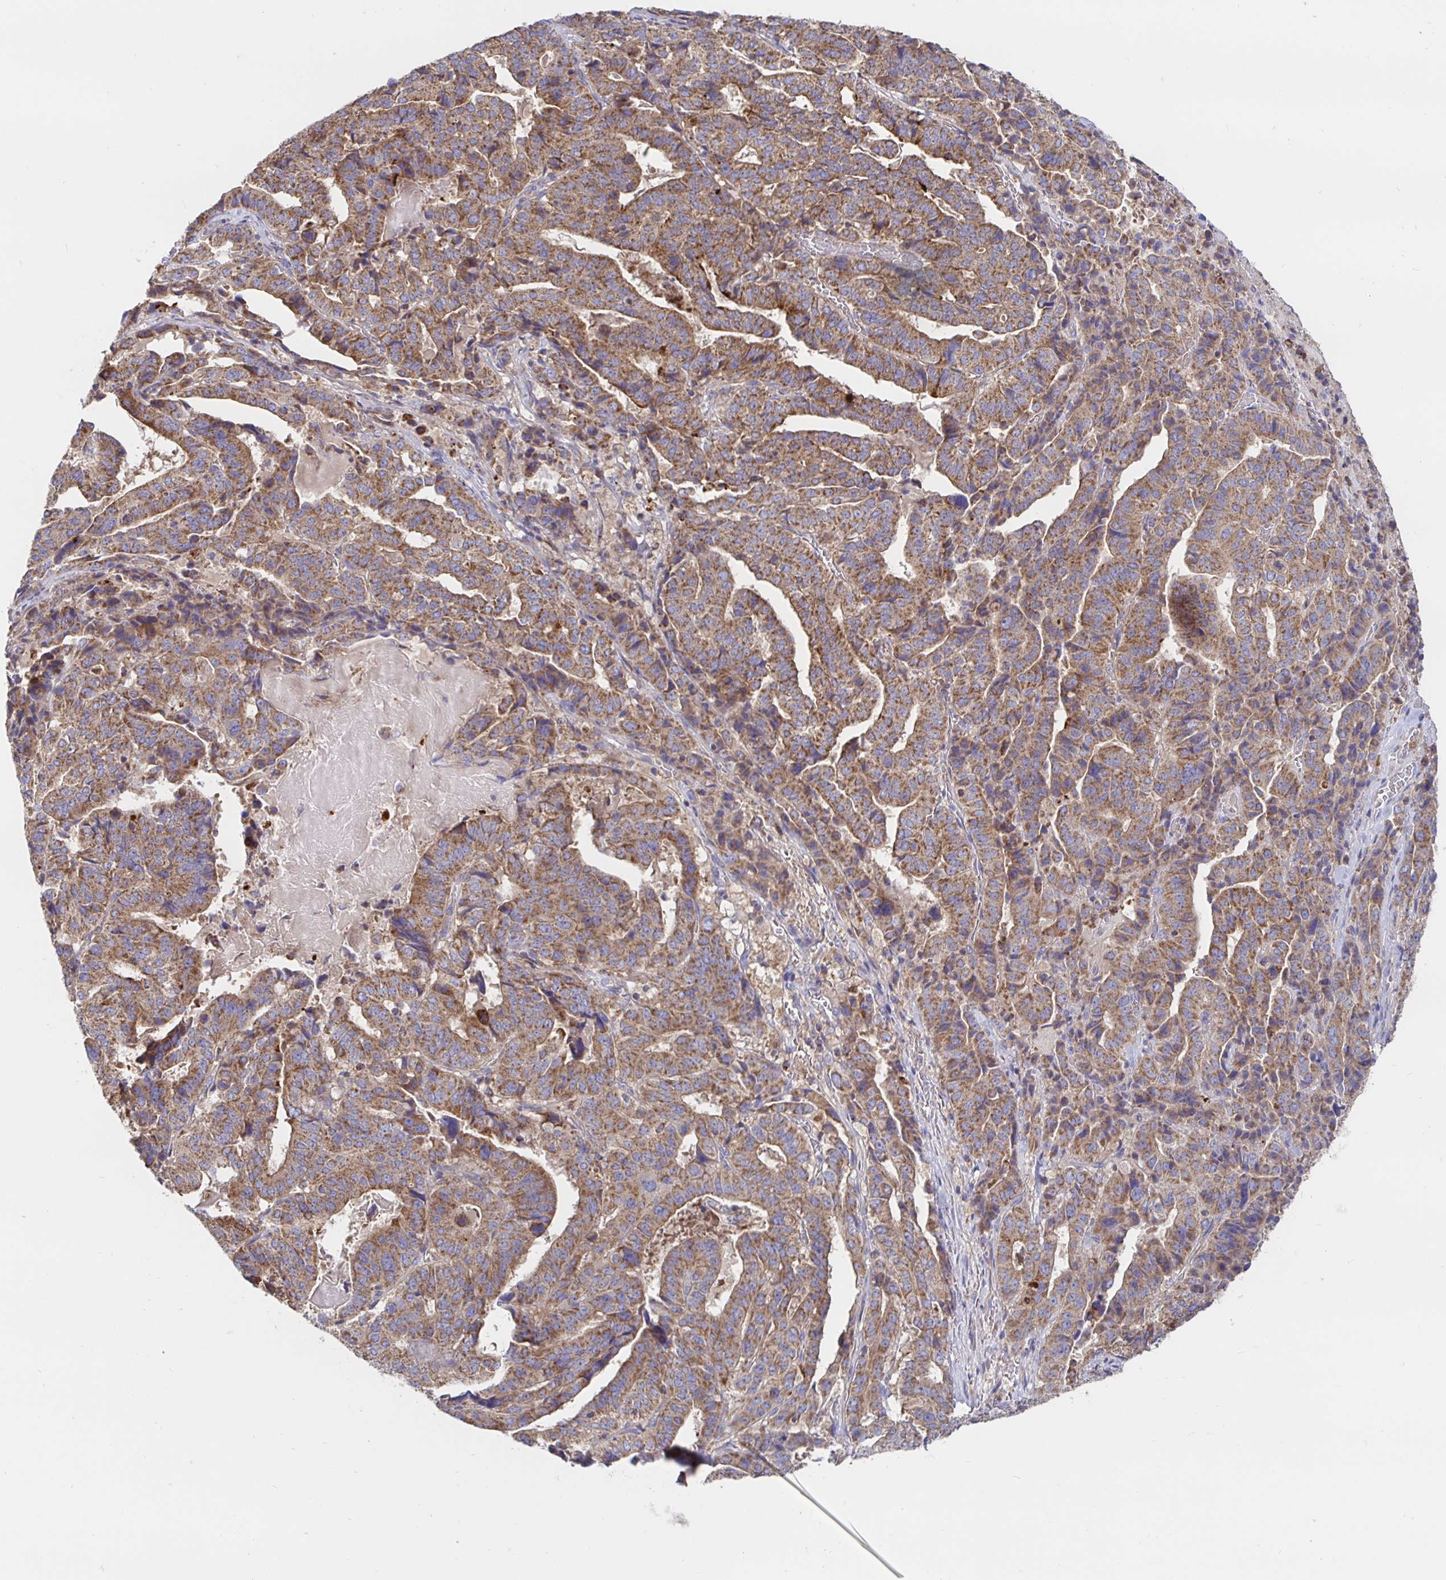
{"staining": {"intensity": "moderate", "quantity": ">75%", "location": "cytoplasmic/membranous"}, "tissue": "stomach cancer", "cell_type": "Tumor cells", "image_type": "cancer", "snomed": [{"axis": "morphology", "description": "Adenocarcinoma, NOS"}, {"axis": "topography", "description": "Stomach"}], "caption": "Immunohistochemistry photomicrograph of neoplastic tissue: stomach cancer stained using immunohistochemistry (IHC) reveals medium levels of moderate protein expression localized specifically in the cytoplasmic/membranous of tumor cells, appearing as a cytoplasmic/membranous brown color.", "gene": "PRDX3", "patient": {"sex": "male", "age": 48}}